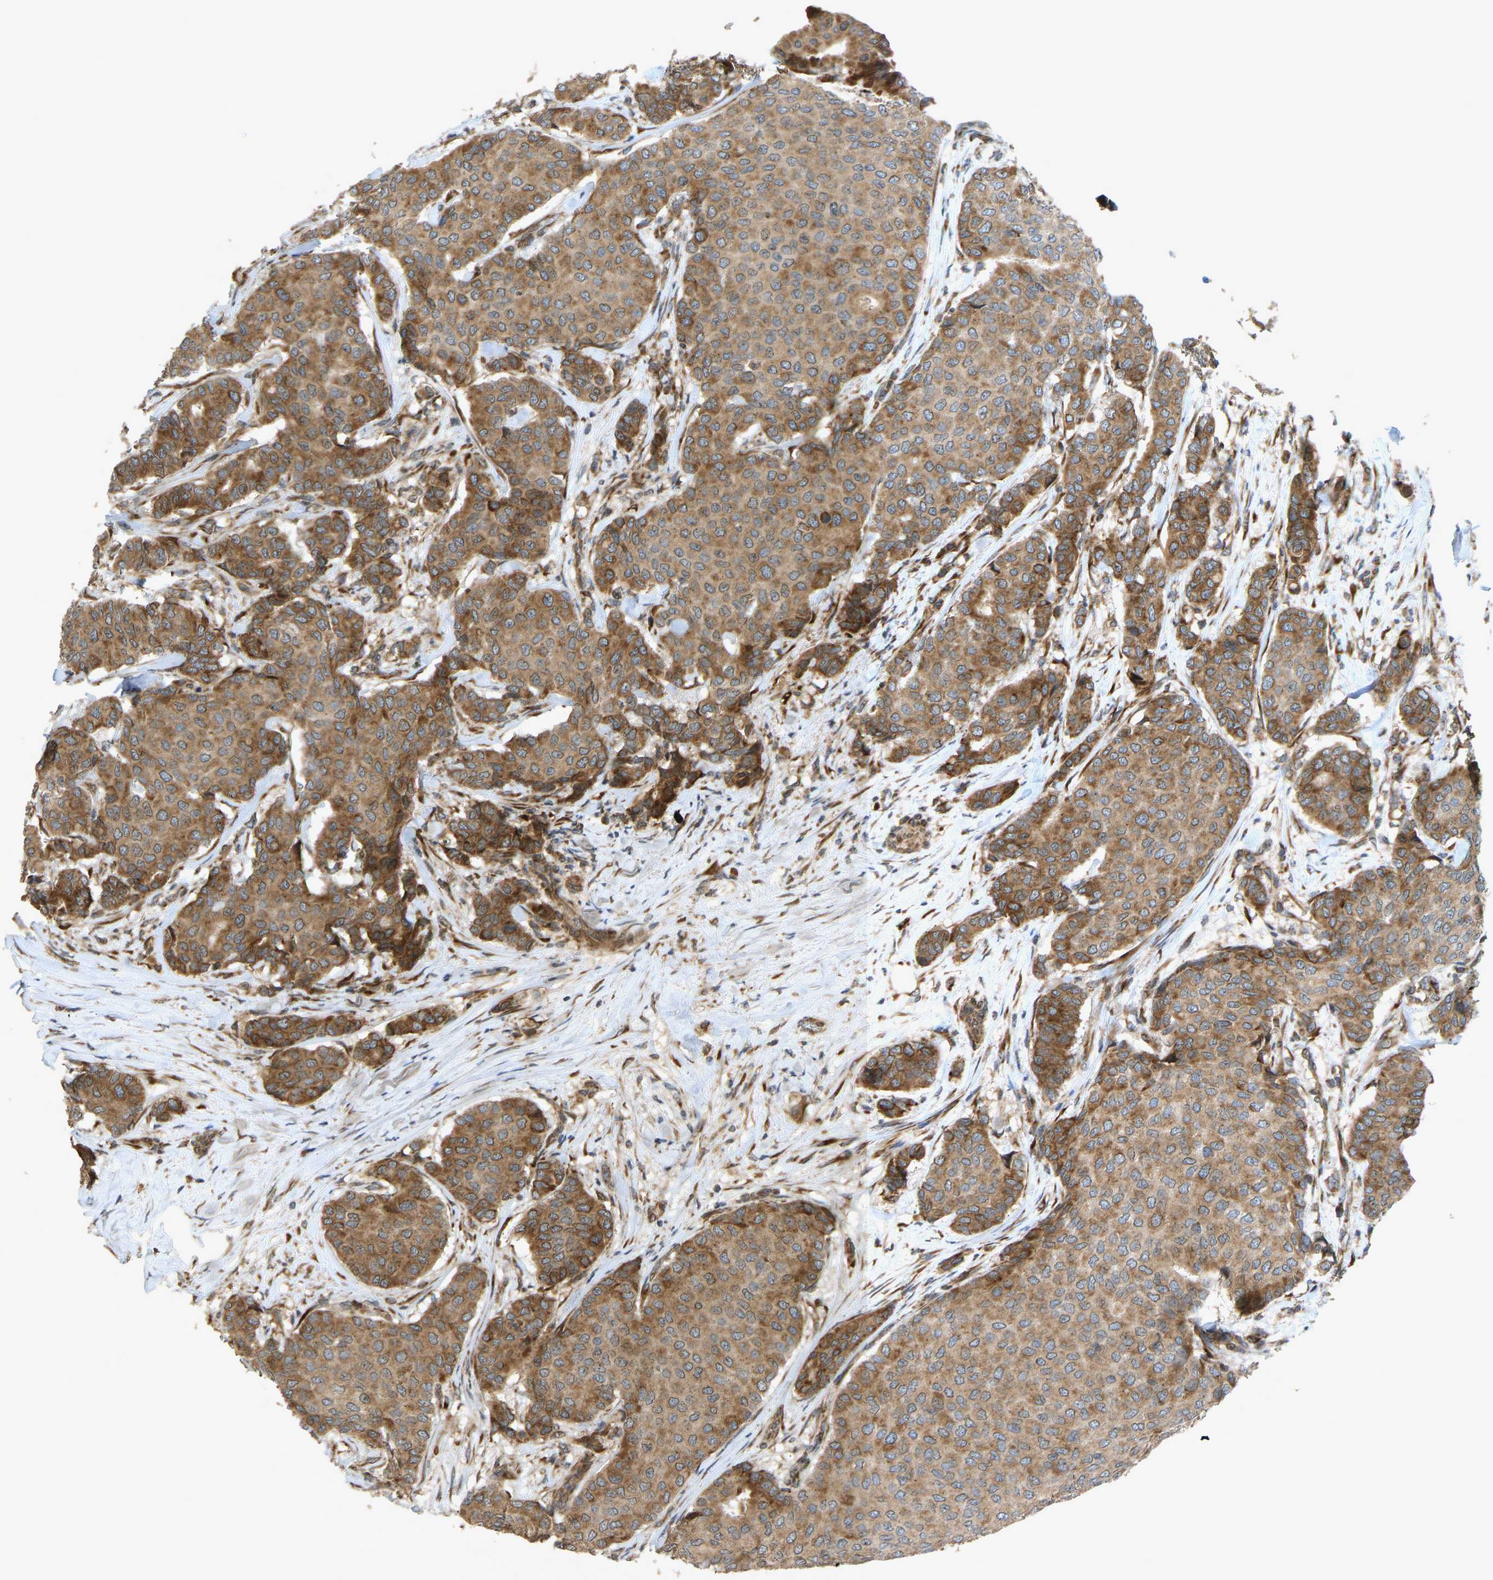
{"staining": {"intensity": "moderate", "quantity": ">75%", "location": "cytoplasmic/membranous"}, "tissue": "breast cancer", "cell_type": "Tumor cells", "image_type": "cancer", "snomed": [{"axis": "morphology", "description": "Duct carcinoma"}, {"axis": "topography", "description": "Breast"}], "caption": "Immunohistochemical staining of human breast invasive ductal carcinoma reveals moderate cytoplasmic/membranous protein expression in approximately >75% of tumor cells.", "gene": "RPN2", "patient": {"sex": "female", "age": 75}}